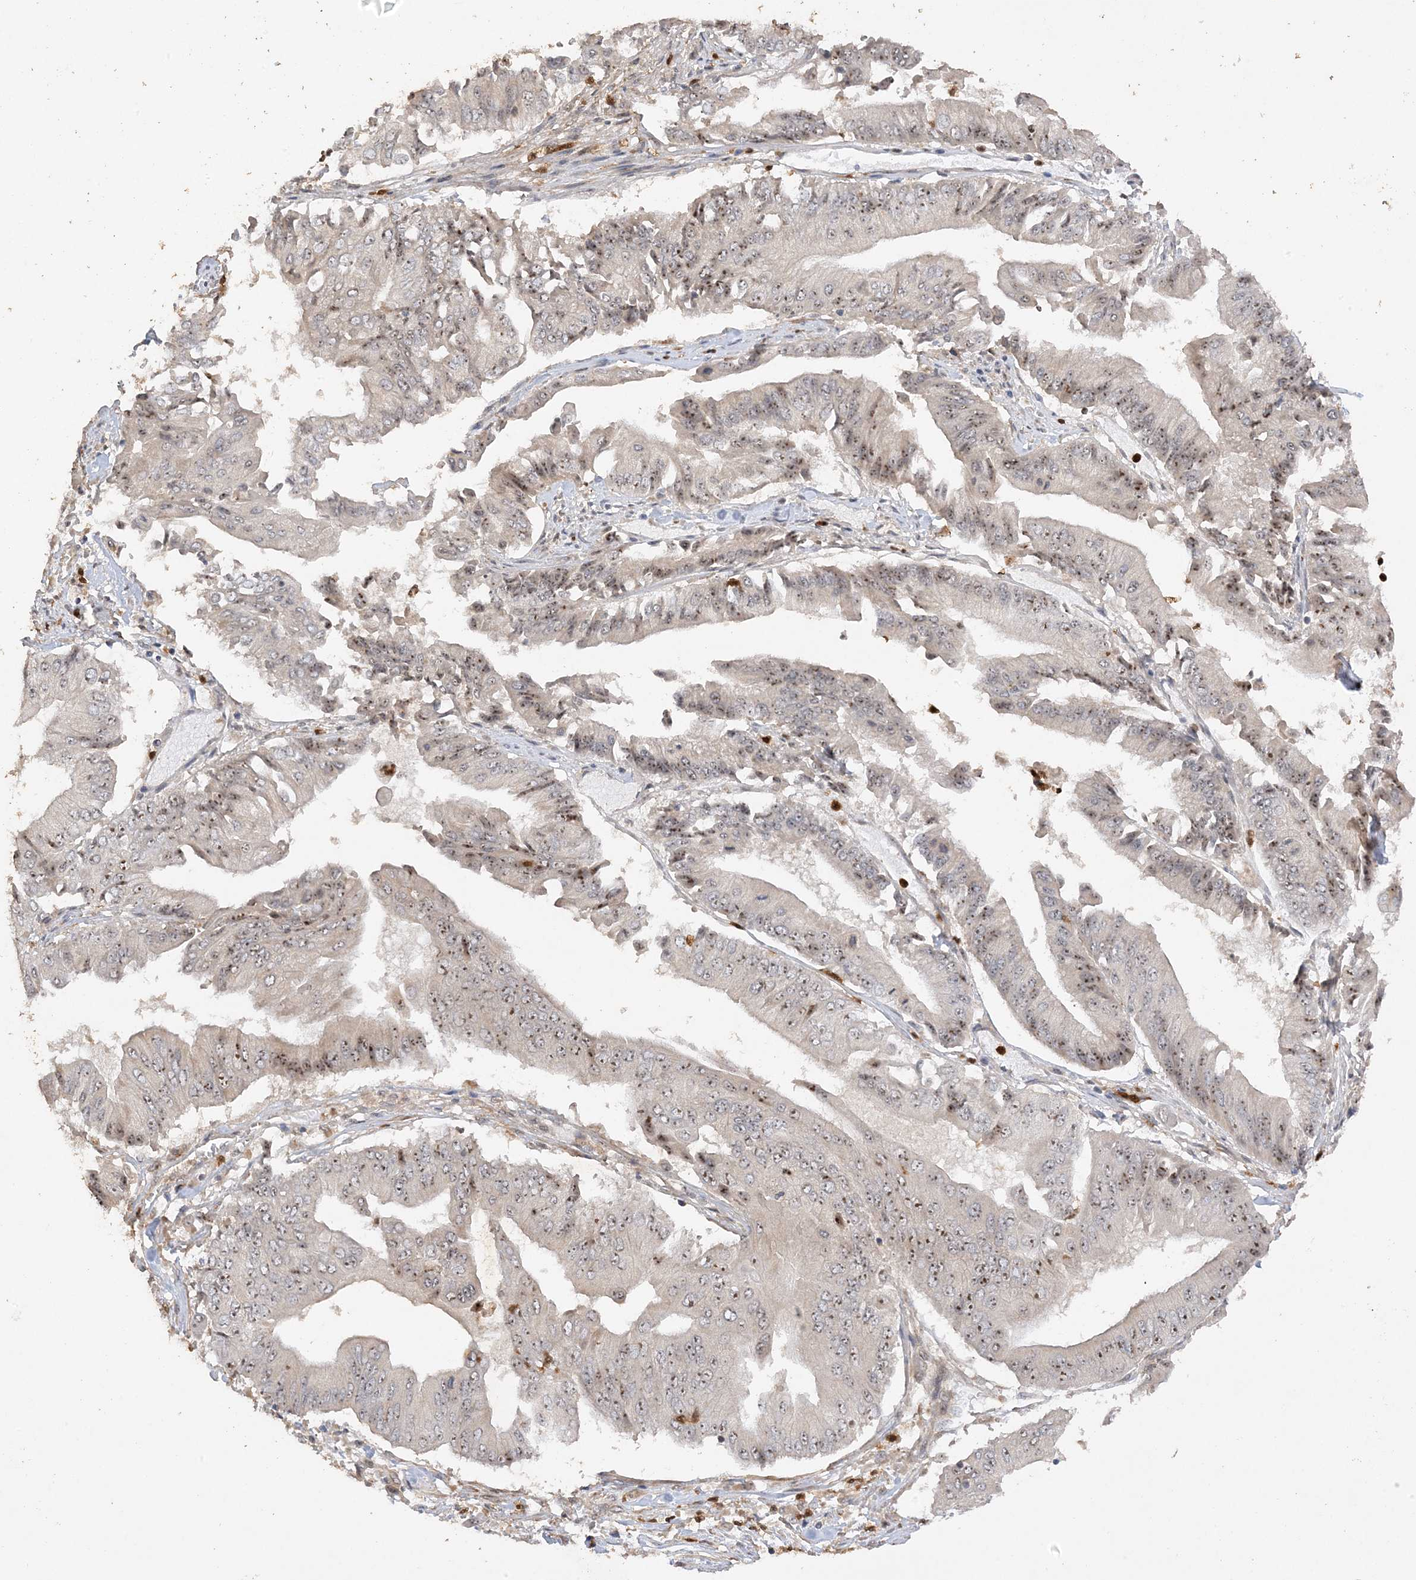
{"staining": {"intensity": "moderate", "quantity": "25%-75%", "location": "nuclear"}, "tissue": "pancreatic cancer", "cell_type": "Tumor cells", "image_type": "cancer", "snomed": [{"axis": "morphology", "description": "Adenocarcinoma, NOS"}, {"axis": "topography", "description": "Pancreas"}], "caption": "Protein analysis of pancreatic cancer tissue exhibits moderate nuclear positivity in about 25%-75% of tumor cells. The protein is stained brown, and the nuclei are stained in blue (DAB IHC with brightfield microscopy, high magnification).", "gene": "DDX18", "patient": {"sex": "female", "age": 77}}